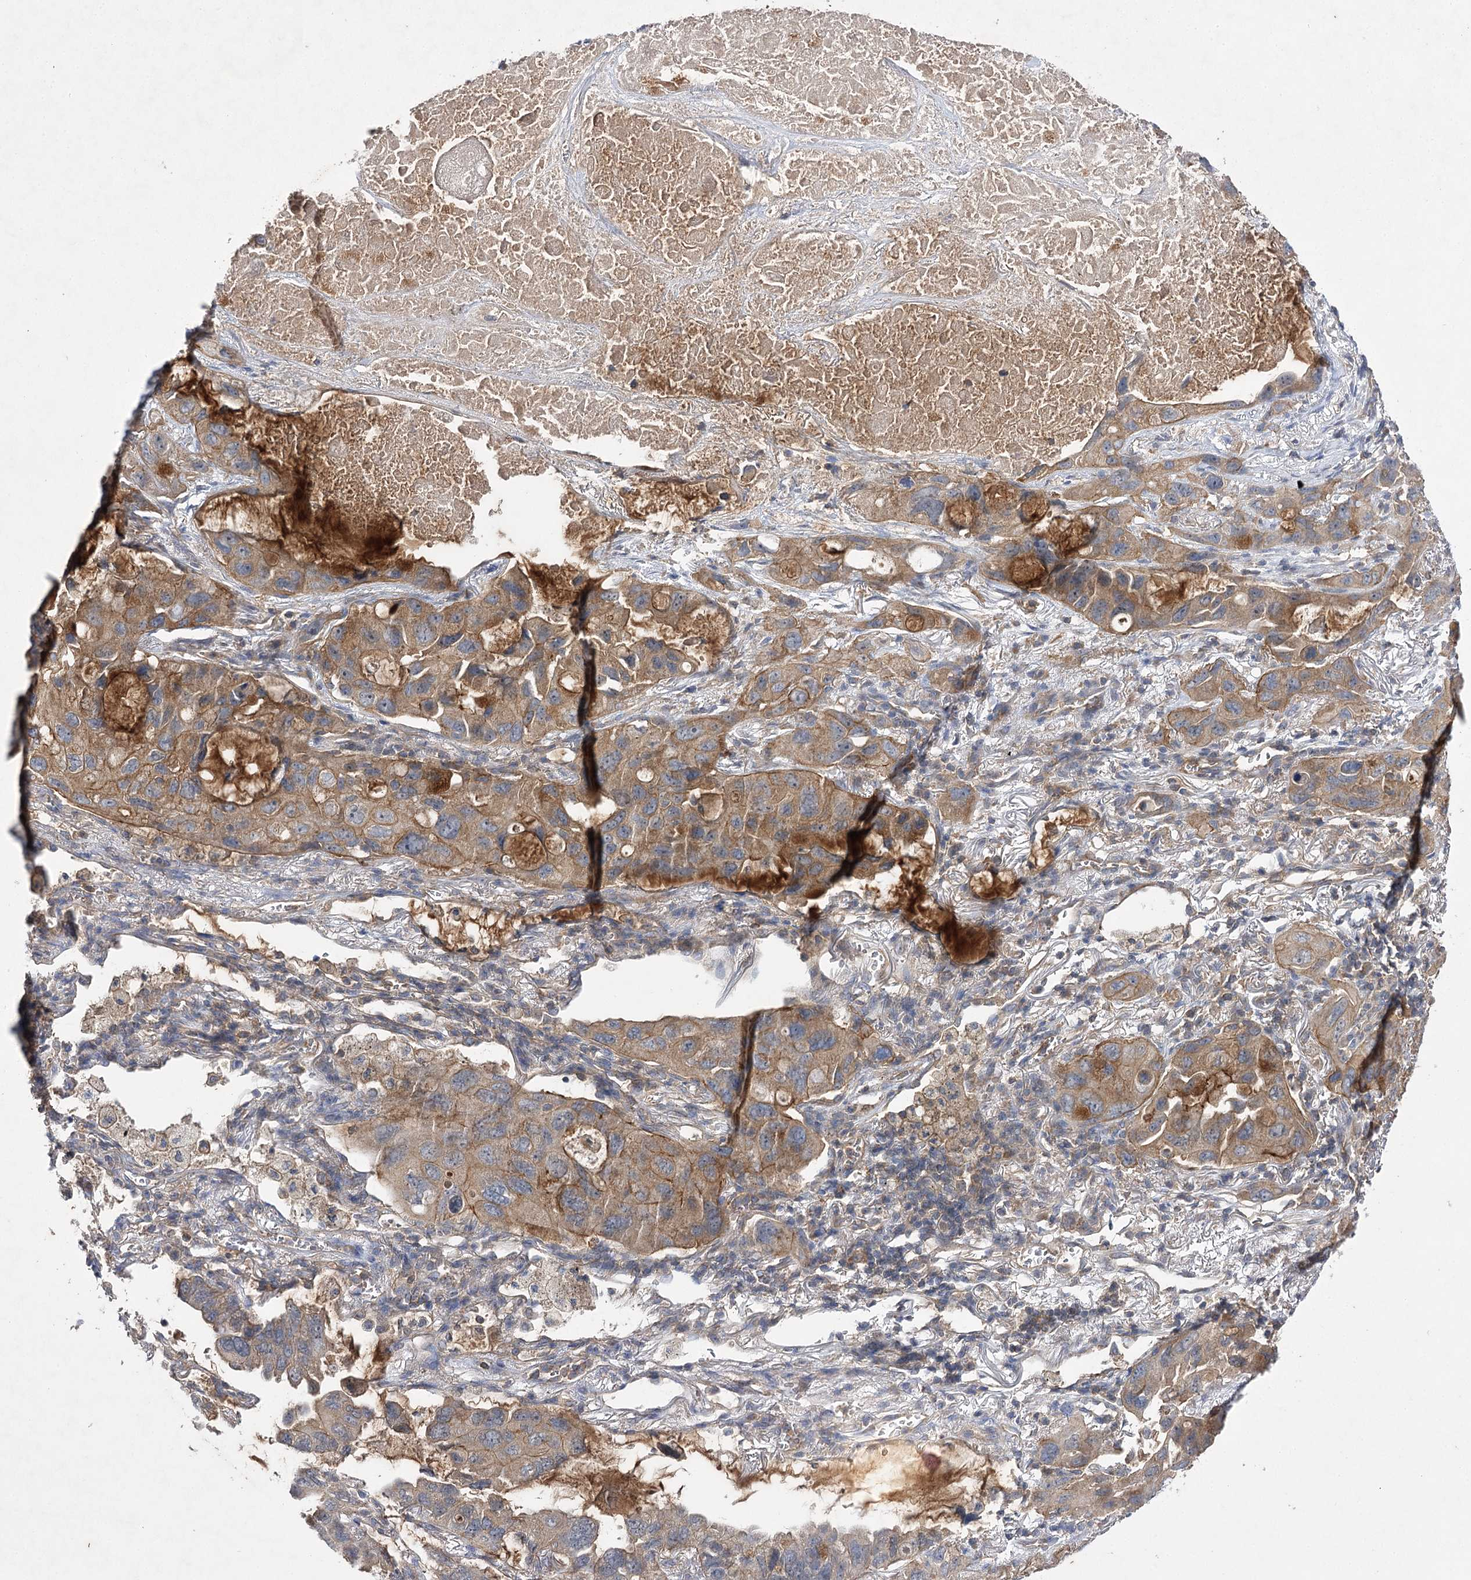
{"staining": {"intensity": "moderate", "quantity": ">75%", "location": "cytoplasmic/membranous"}, "tissue": "lung cancer", "cell_type": "Tumor cells", "image_type": "cancer", "snomed": [{"axis": "morphology", "description": "Squamous cell carcinoma, NOS"}, {"axis": "topography", "description": "Lung"}], "caption": "This is a micrograph of immunohistochemistry staining of lung cancer (squamous cell carcinoma), which shows moderate expression in the cytoplasmic/membranous of tumor cells.", "gene": "BCR", "patient": {"sex": "female", "age": 73}}